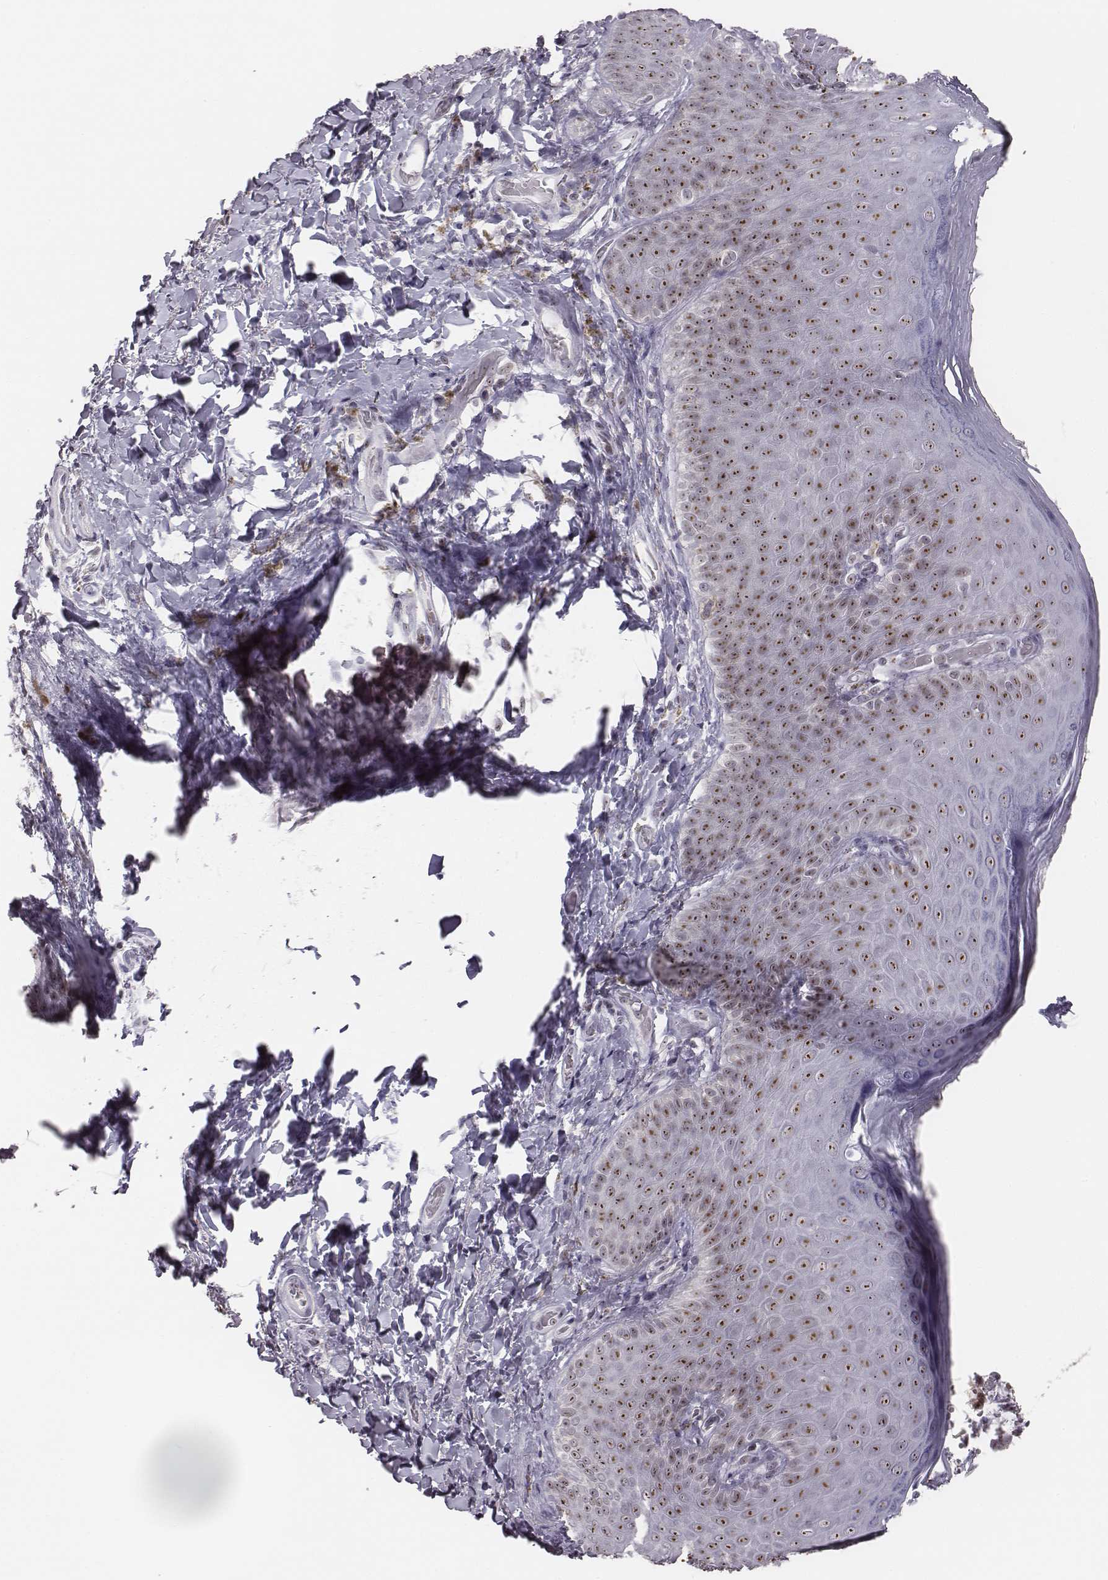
{"staining": {"intensity": "strong", "quantity": "25%-75%", "location": "nuclear"}, "tissue": "skin", "cell_type": "Epidermal cells", "image_type": "normal", "snomed": [{"axis": "morphology", "description": "Normal tissue, NOS"}, {"axis": "topography", "description": "Anal"}], "caption": "Unremarkable skin exhibits strong nuclear expression in approximately 25%-75% of epidermal cells The staining was performed using DAB, with brown indicating positive protein expression. Nuclei are stained blue with hematoxylin..", "gene": "NIFK", "patient": {"sex": "male", "age": 53}}